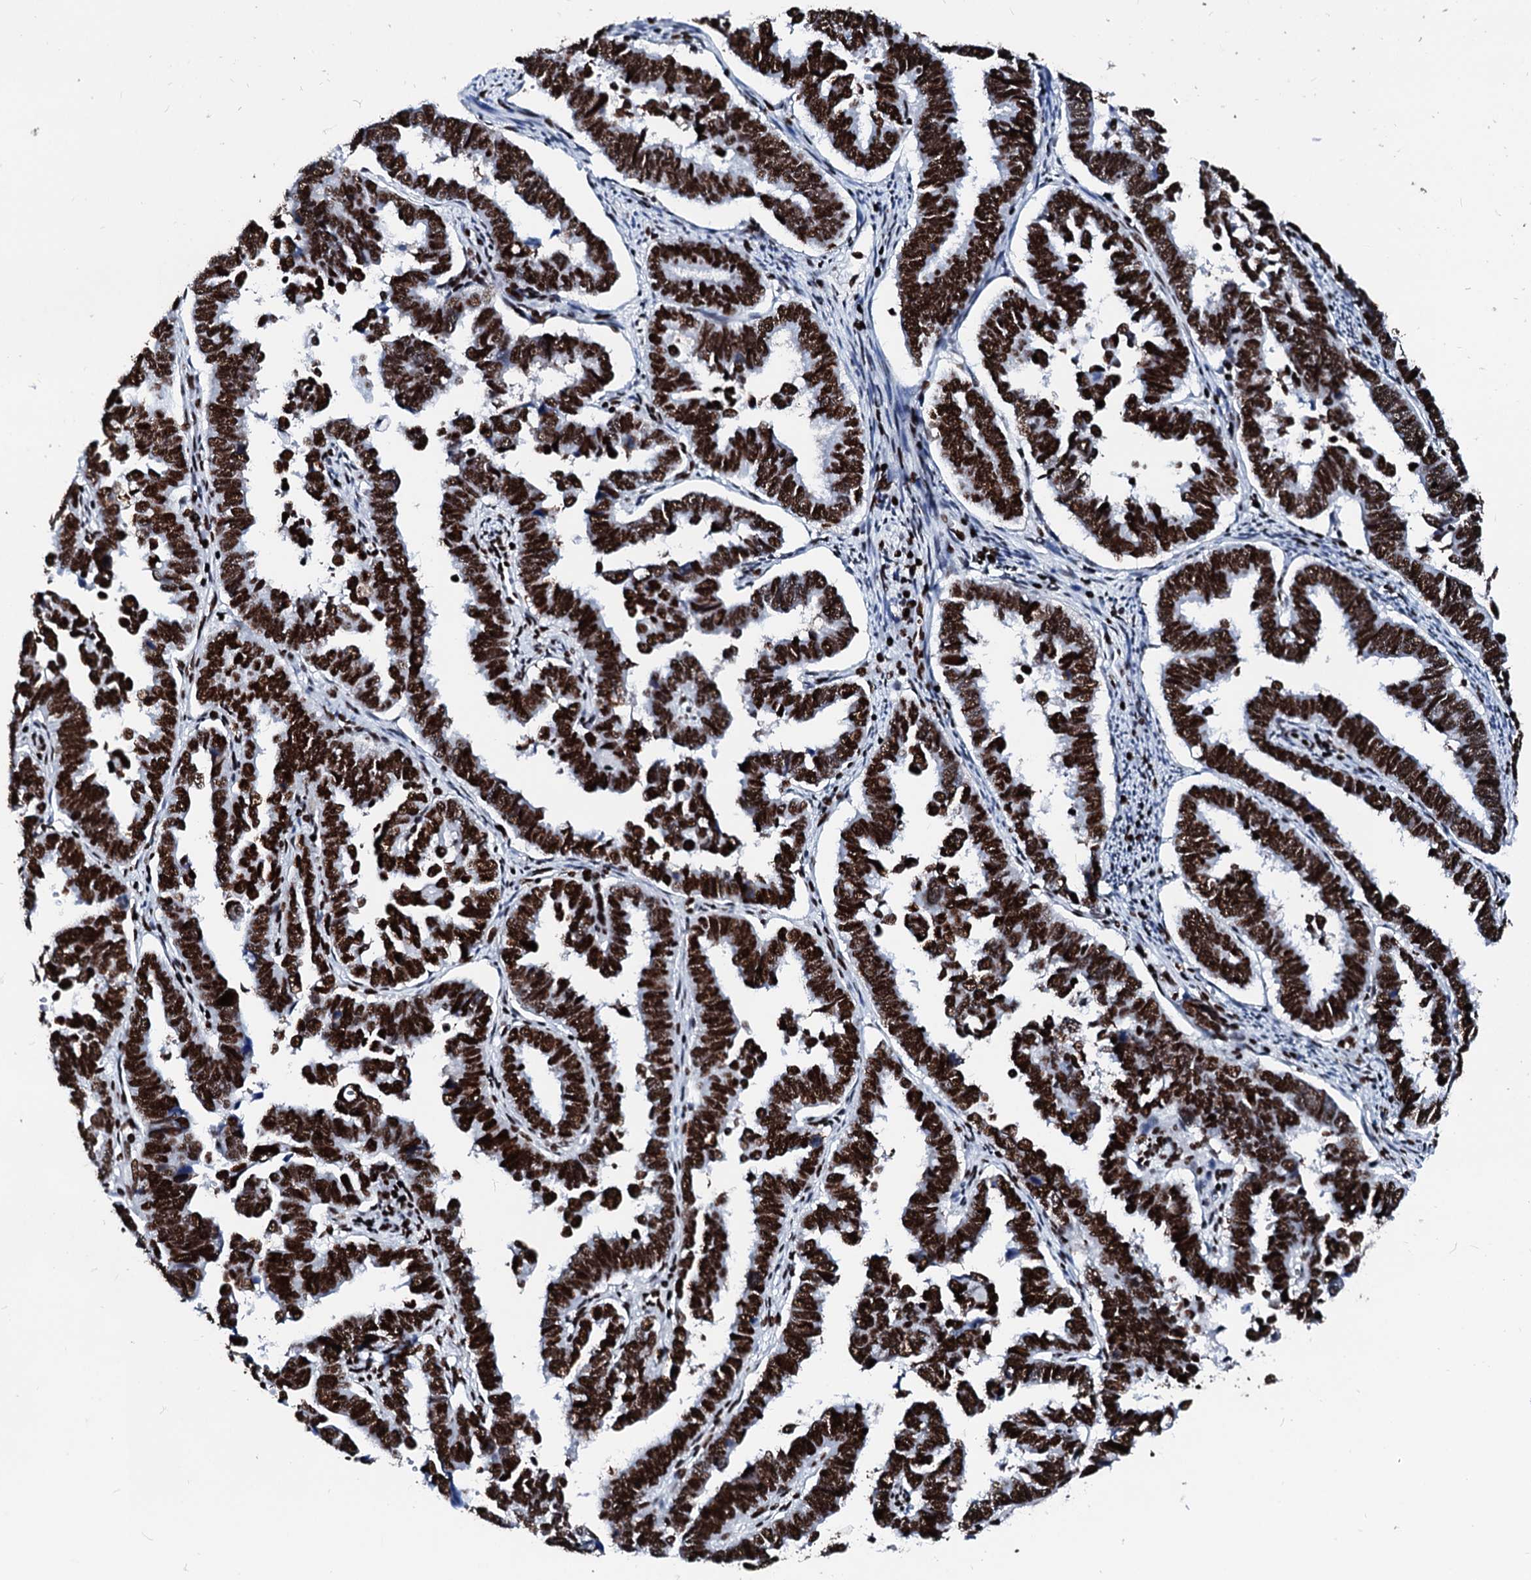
{"staining": {"intensity": "strong", "quantity": ">75%", "location": "nuclear"}, "tissue": "endometrial cancer", "cell_type": "Tumor cells", "image_type": "cancer", "snomed": [{"axis": "morphology", "description": "Adenocarcinoma, NOS"}, {"axis": "topography", "description": "Endometrium"}], "caption": "This image demonstrates immunohistochemistry staining of endometrial cancer, with high strong nuclear expression in approximately >75% of tumor cells.", "gene": "RALY", "patient": {"sex": "female", "age": 75}}